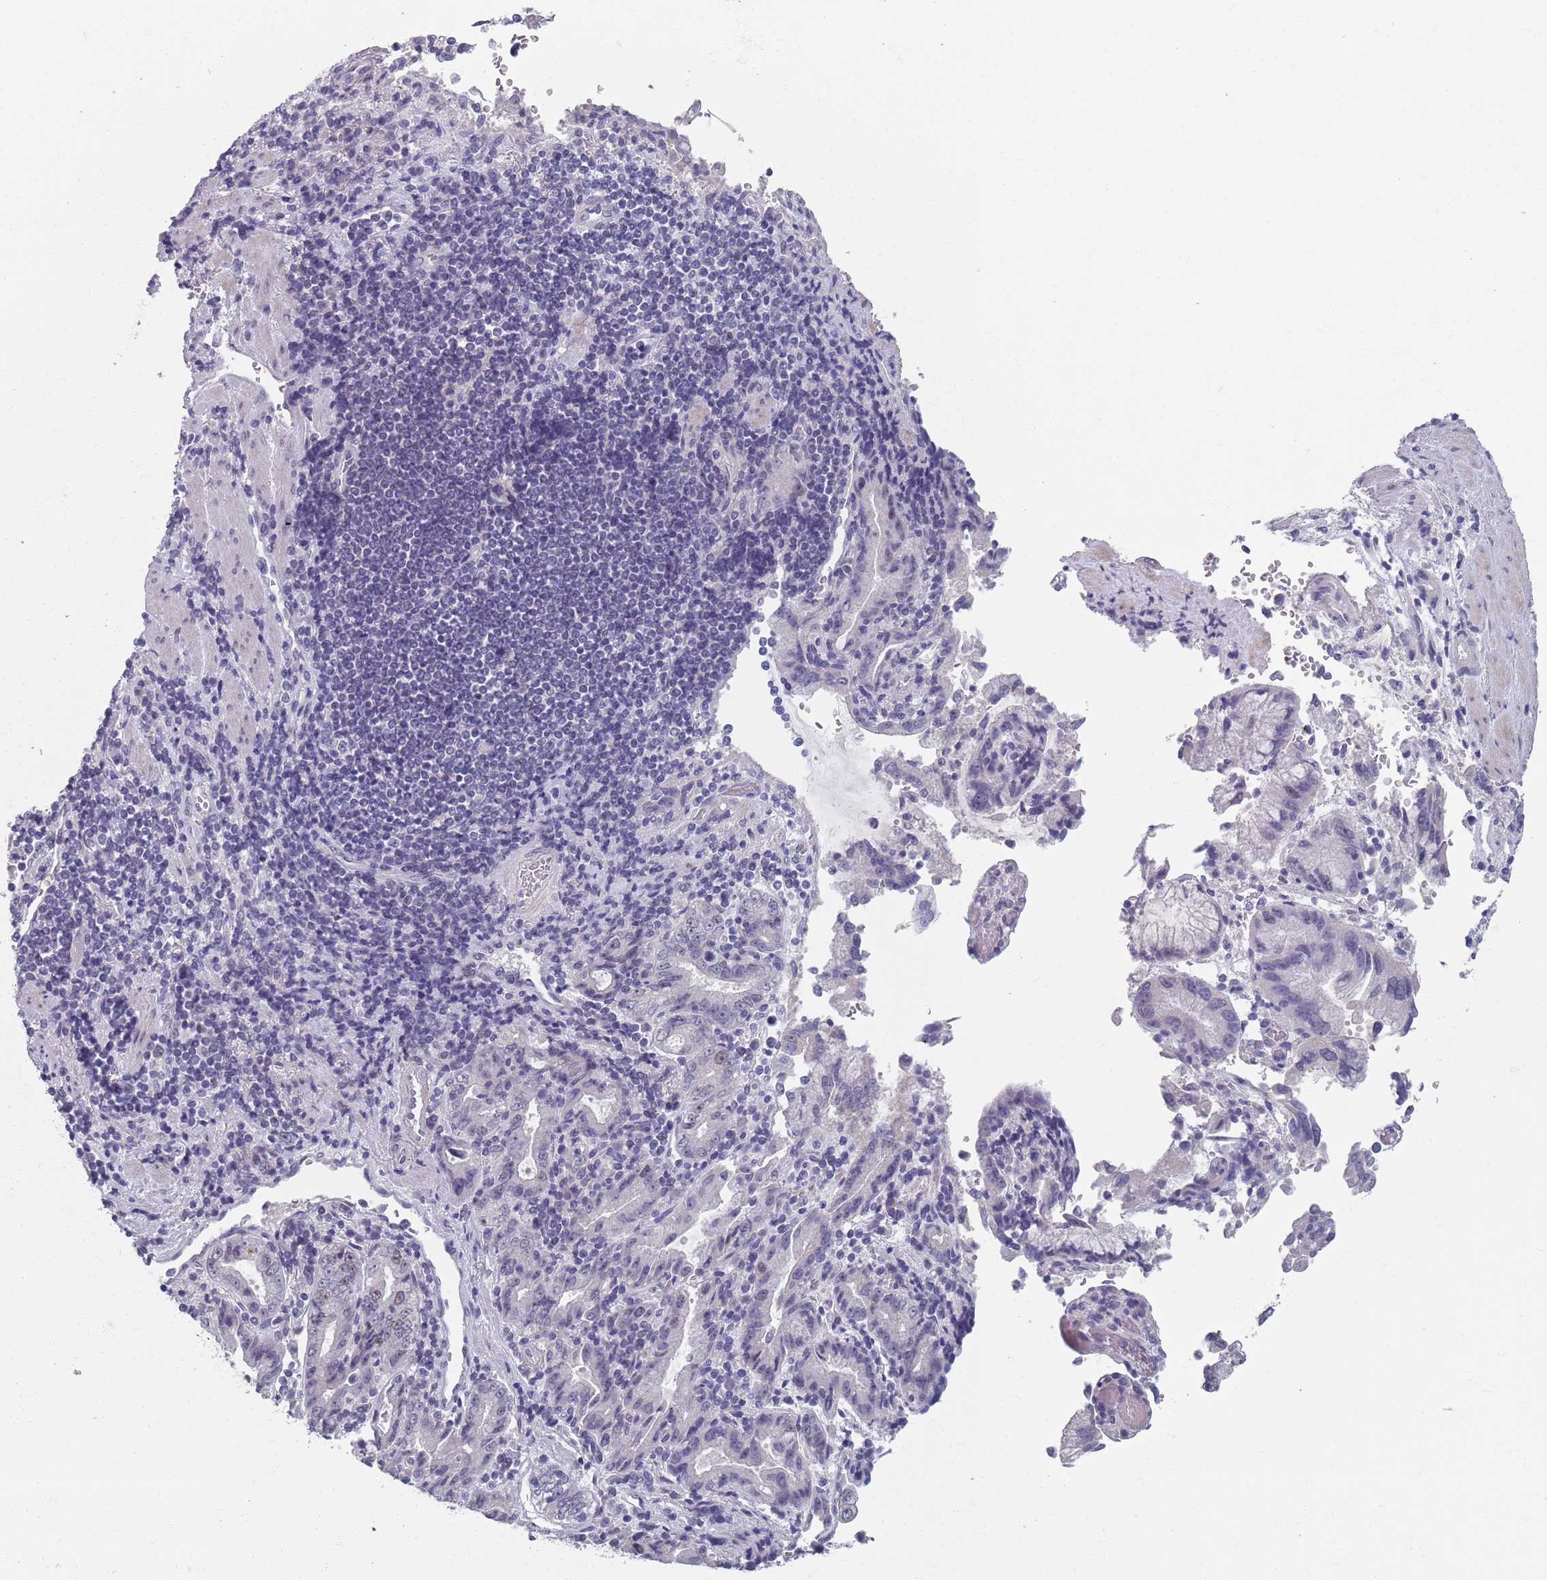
{"staining": {"intensity": "negative", "quantity": "none", "location": "none"}, "tissue": "stomach cancer", "cell_type": "Tumor cells", "image_type": "cancer", "snomed": [{"axis": "morphology", "description": "Adenocarcinoma, NOS"}, {"axis": "topography", "description": "Stomach"}], "caption": "Micrograph shows no significant protein positivity in tumor cells of stomach adenocarcinoma. (Stains: DAB (3,3'-diaminobenzidine) IHC with hematoxylin counter stain, Microscopy: brightfield microscopy at high magnification).", "gene": "SAMD1", "patient": {"sex": "male", "age": 62}}